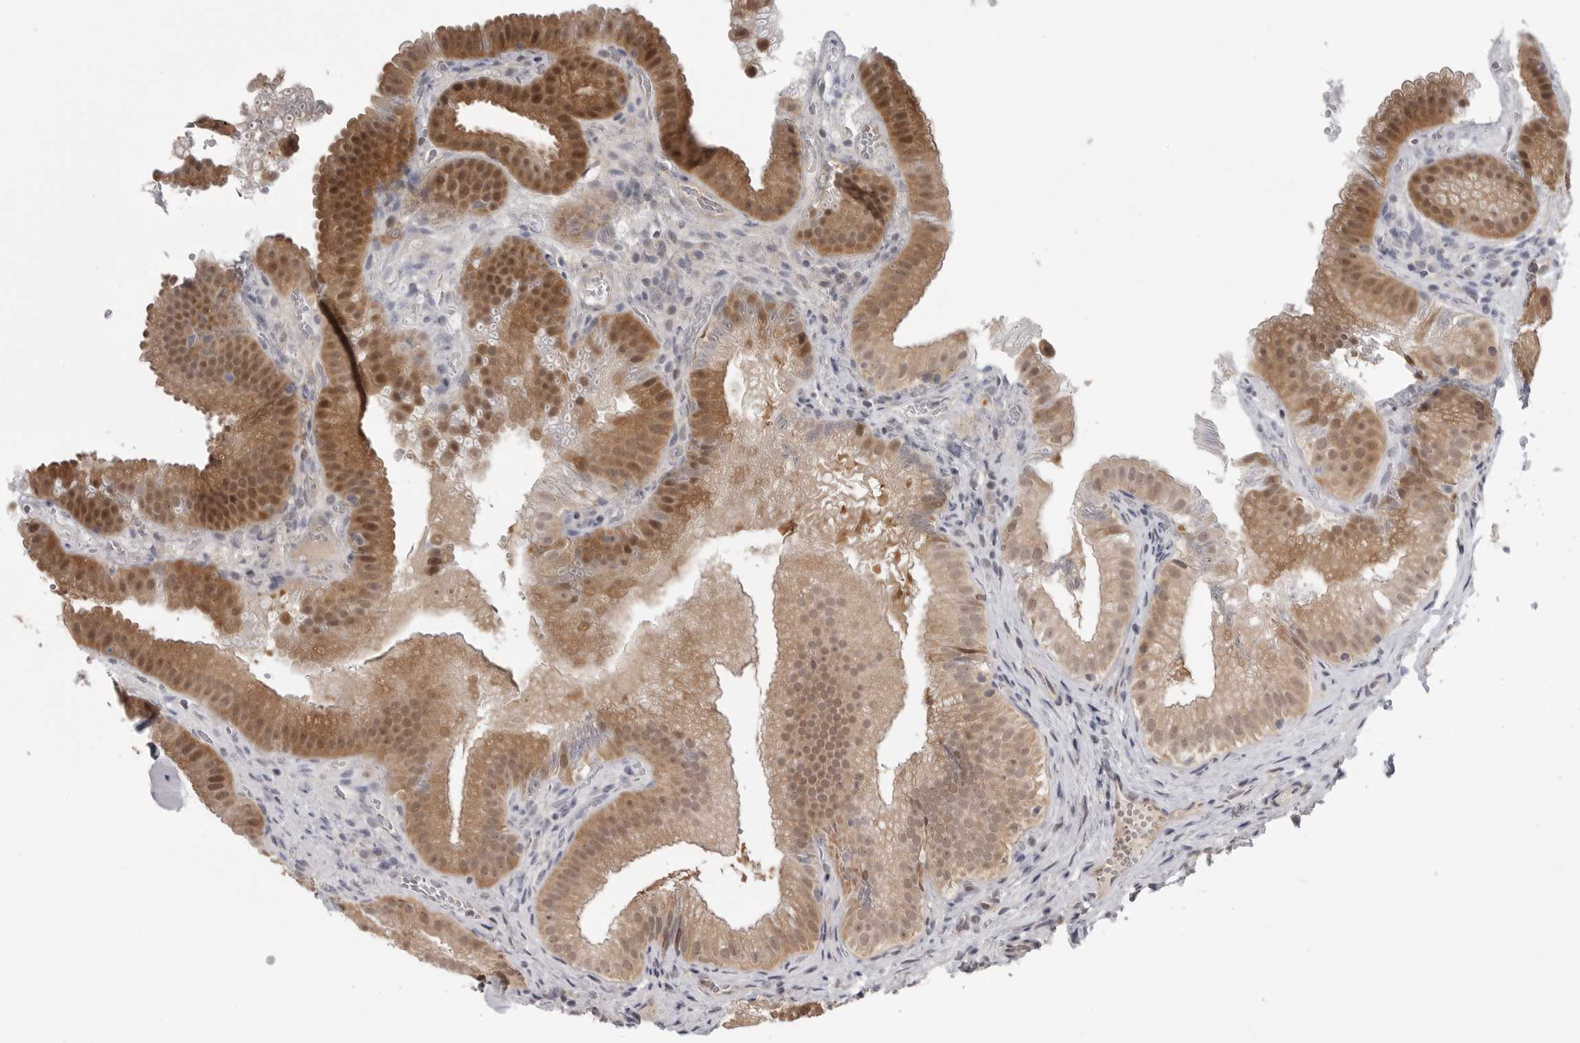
{"staining": {"intensity": "moderate", "quantity": ">75%", "location": "cytoplasmic/membranous,nuclear"}, "tissue": "gallbladder", "cell_type": "Glandular cells", "image_type": "normal", "snomed": [{"axis": "morphology", "description": "Normal tissue, NOS"}, {"axis": "topography", "description": "Gallbladder"}], "caption": "Brown immunohistochemical staining in normal gallbladder reveals moderate cytoplasmic/membranous,nuclear staining in approximately >75% of glandular cells.", "gene": "PNPO", "patient": {"sex": "female", "age": 30}}